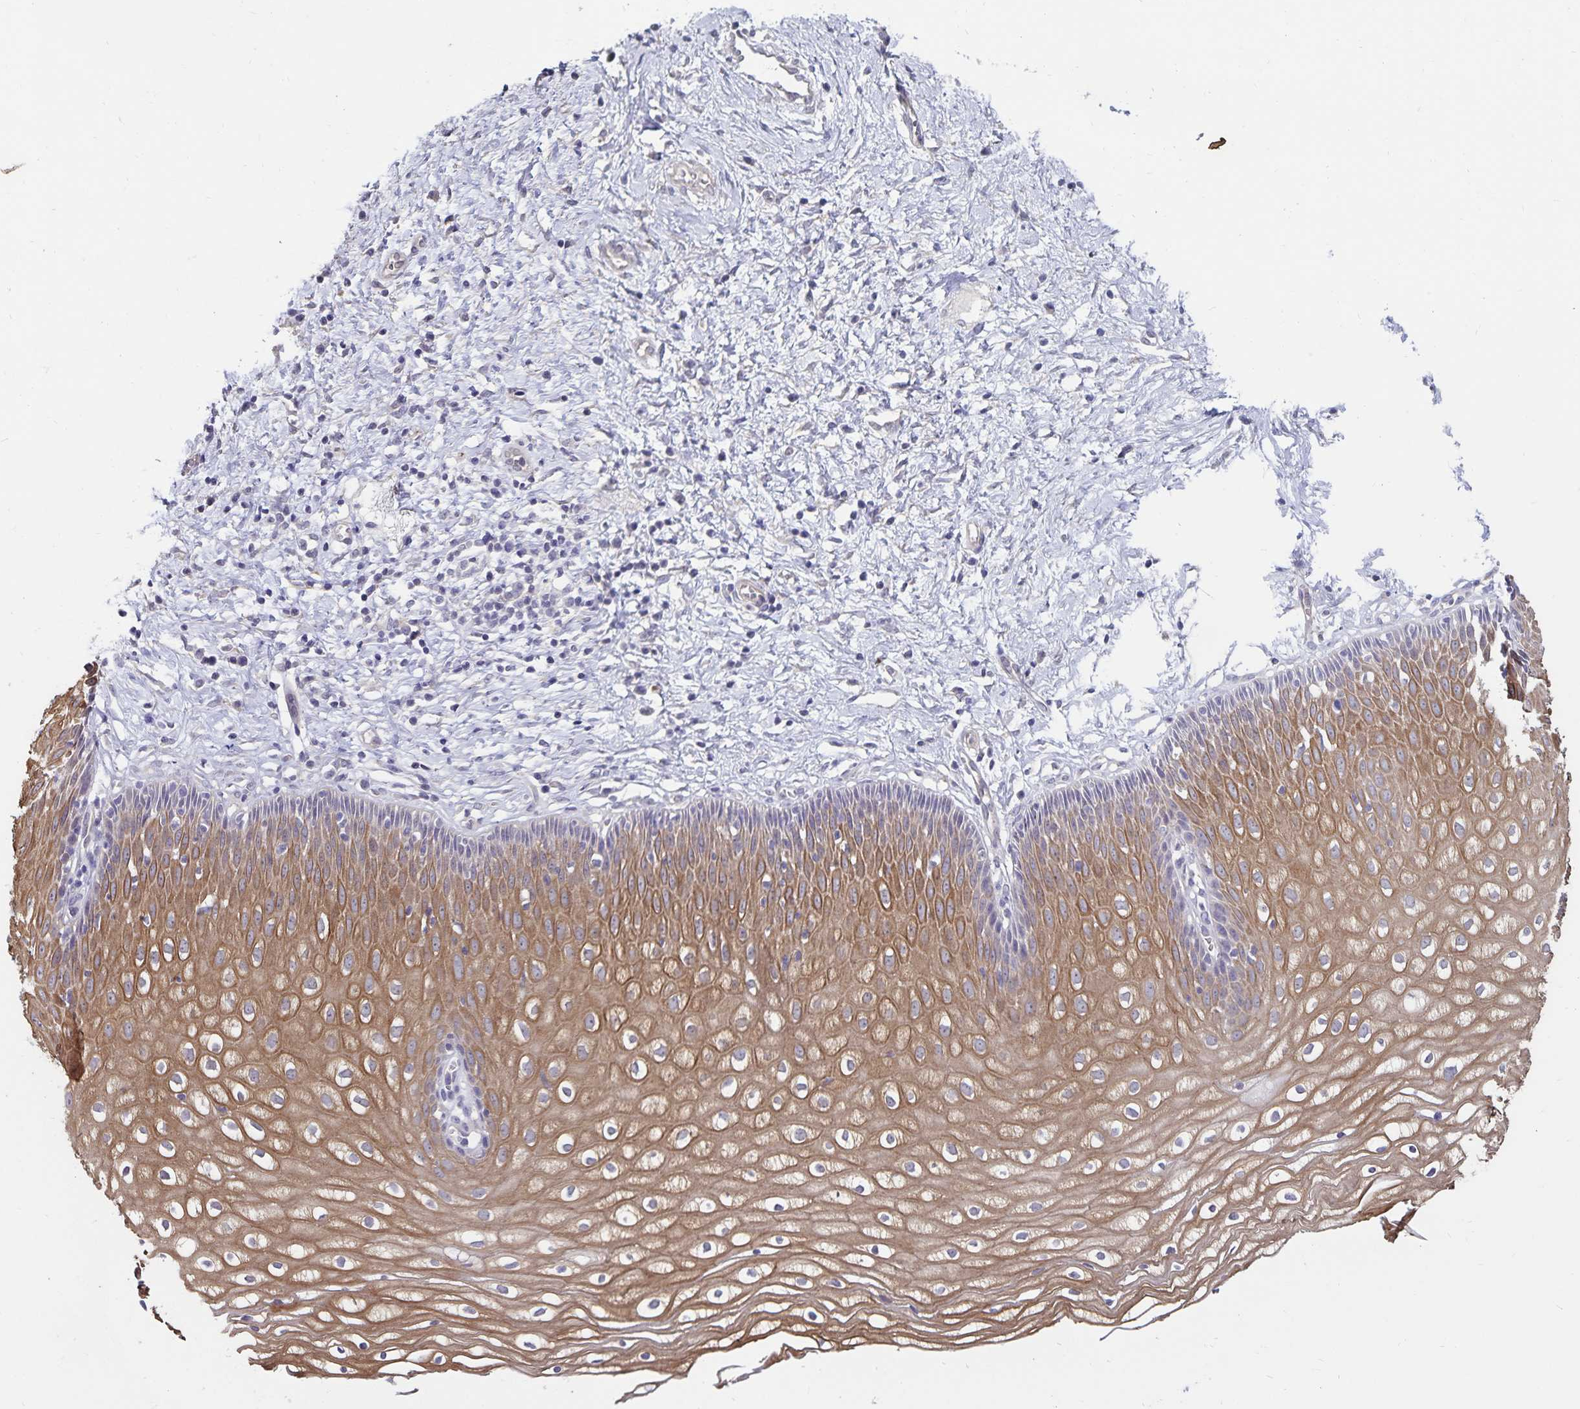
{"staining": {"intensity": "negative", "quantity": "none", "location": "none"}, "tissue": "cervix", "cell_type": "Glandular cells", "image_type": "normal", "snomed": [{"axis": "morphology", "description": "Normal tissue, NOS"}, {"axis": "topography", "description": "Cervix"}], "caption": "Immunohistochemistry of normal human cervix demonstrates no staining in glandular cells.", "gene": "CDKN2B", "patient": {"sex": "female", "age": 36}}